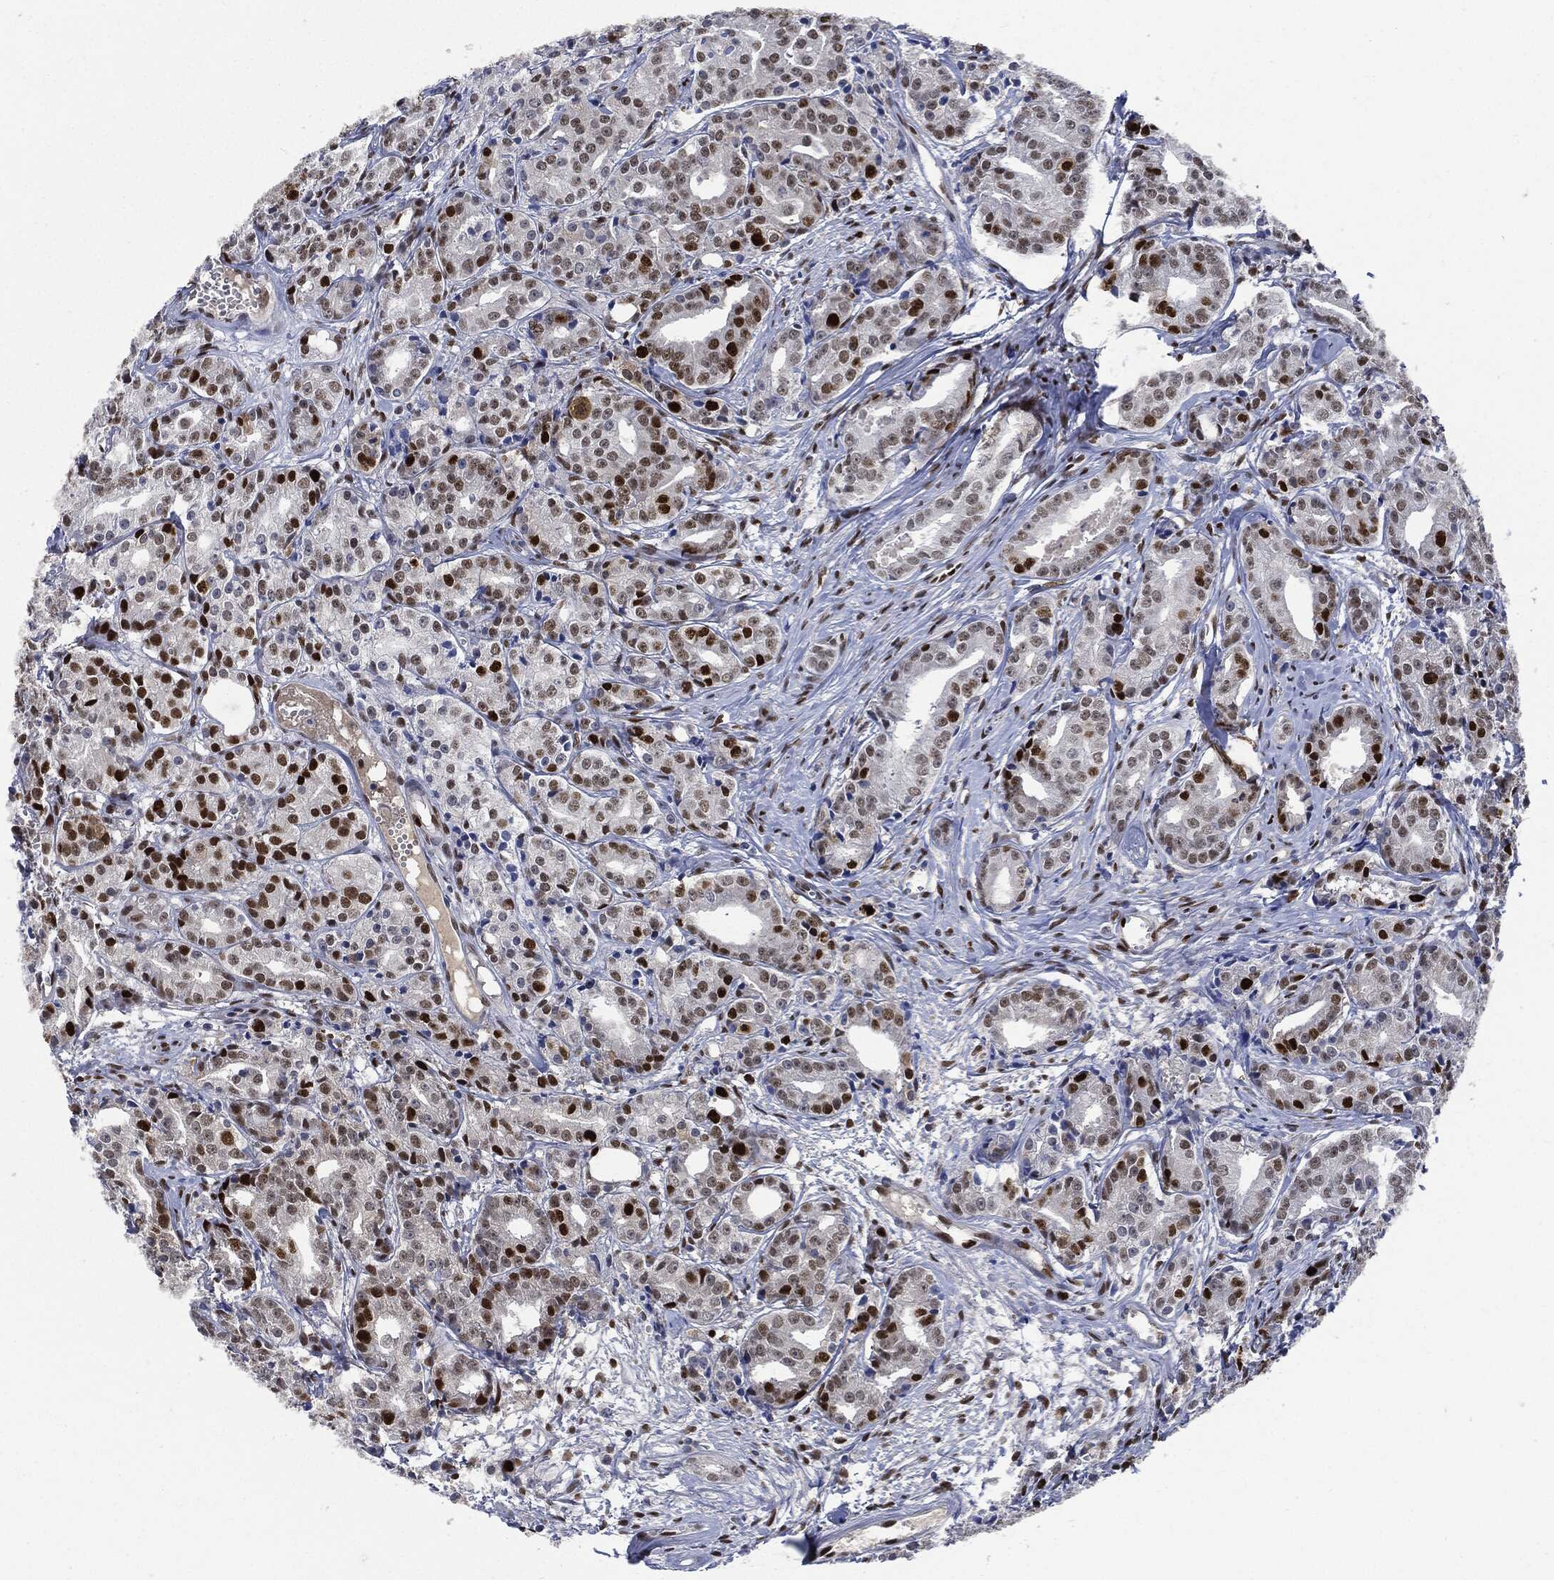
{"staining": {"intensity": "strong", "quantity": "<25%", "location": "nuclear"}, "tissue": "prostate cancer", "cell_type": "Tumor cells", "image_type": "cancer", "snomed": [{"axis": "morphology", "description": "Adenocarcinoma, Medium grade"}, {"axis": "topography", "description": "Prostate"}], "caption": "Human prostate adenocarcinoma (medium-grade) stained for a protein (brown) displays strong nuclear positive positivity in approximately <25% of tumor cells.", "gene": "PCNA", "patient": {"sex": "male", "age": 74}}